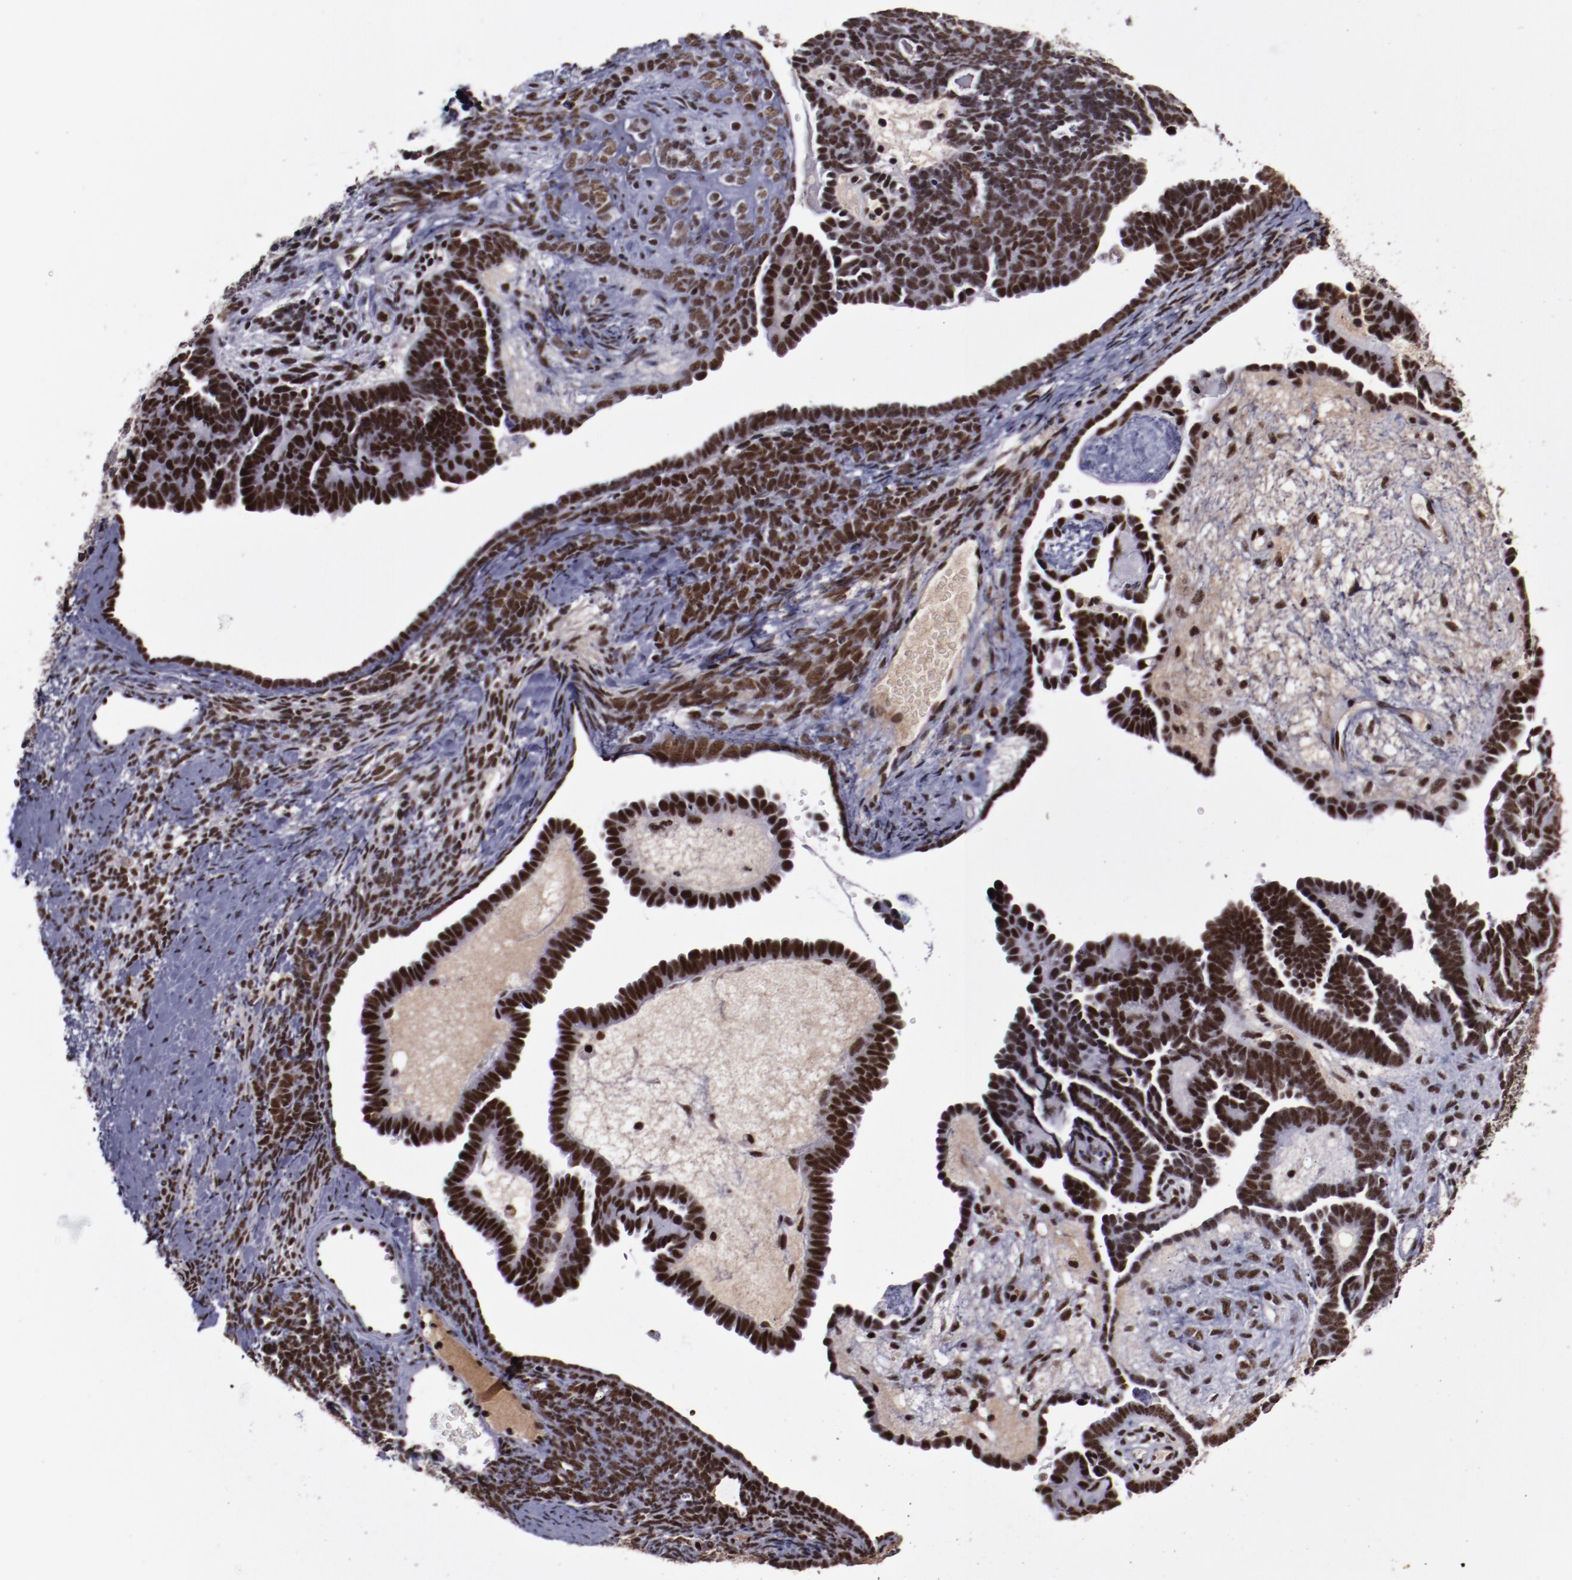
{"staining": {"intensity": "moderate", "quantity": ">75%", "location": "nuclear"}, "tissue": "endometrial cancer", "cell_type": "Tumor cells", "image_type": "cancer", "snomed": [{"axis": "morphology", "description": "Neoplasm, malignant, NOS"}, {"axis": "topography", "description": "Endometrium"}], "caption": "Neoplasm (malignant) (endometrial) stained with IHC reveals moderate nuclear staining in approximately >75% of tumor cells.", "gene": "ERH", "patient": {"sex": "female", "age": 74}}